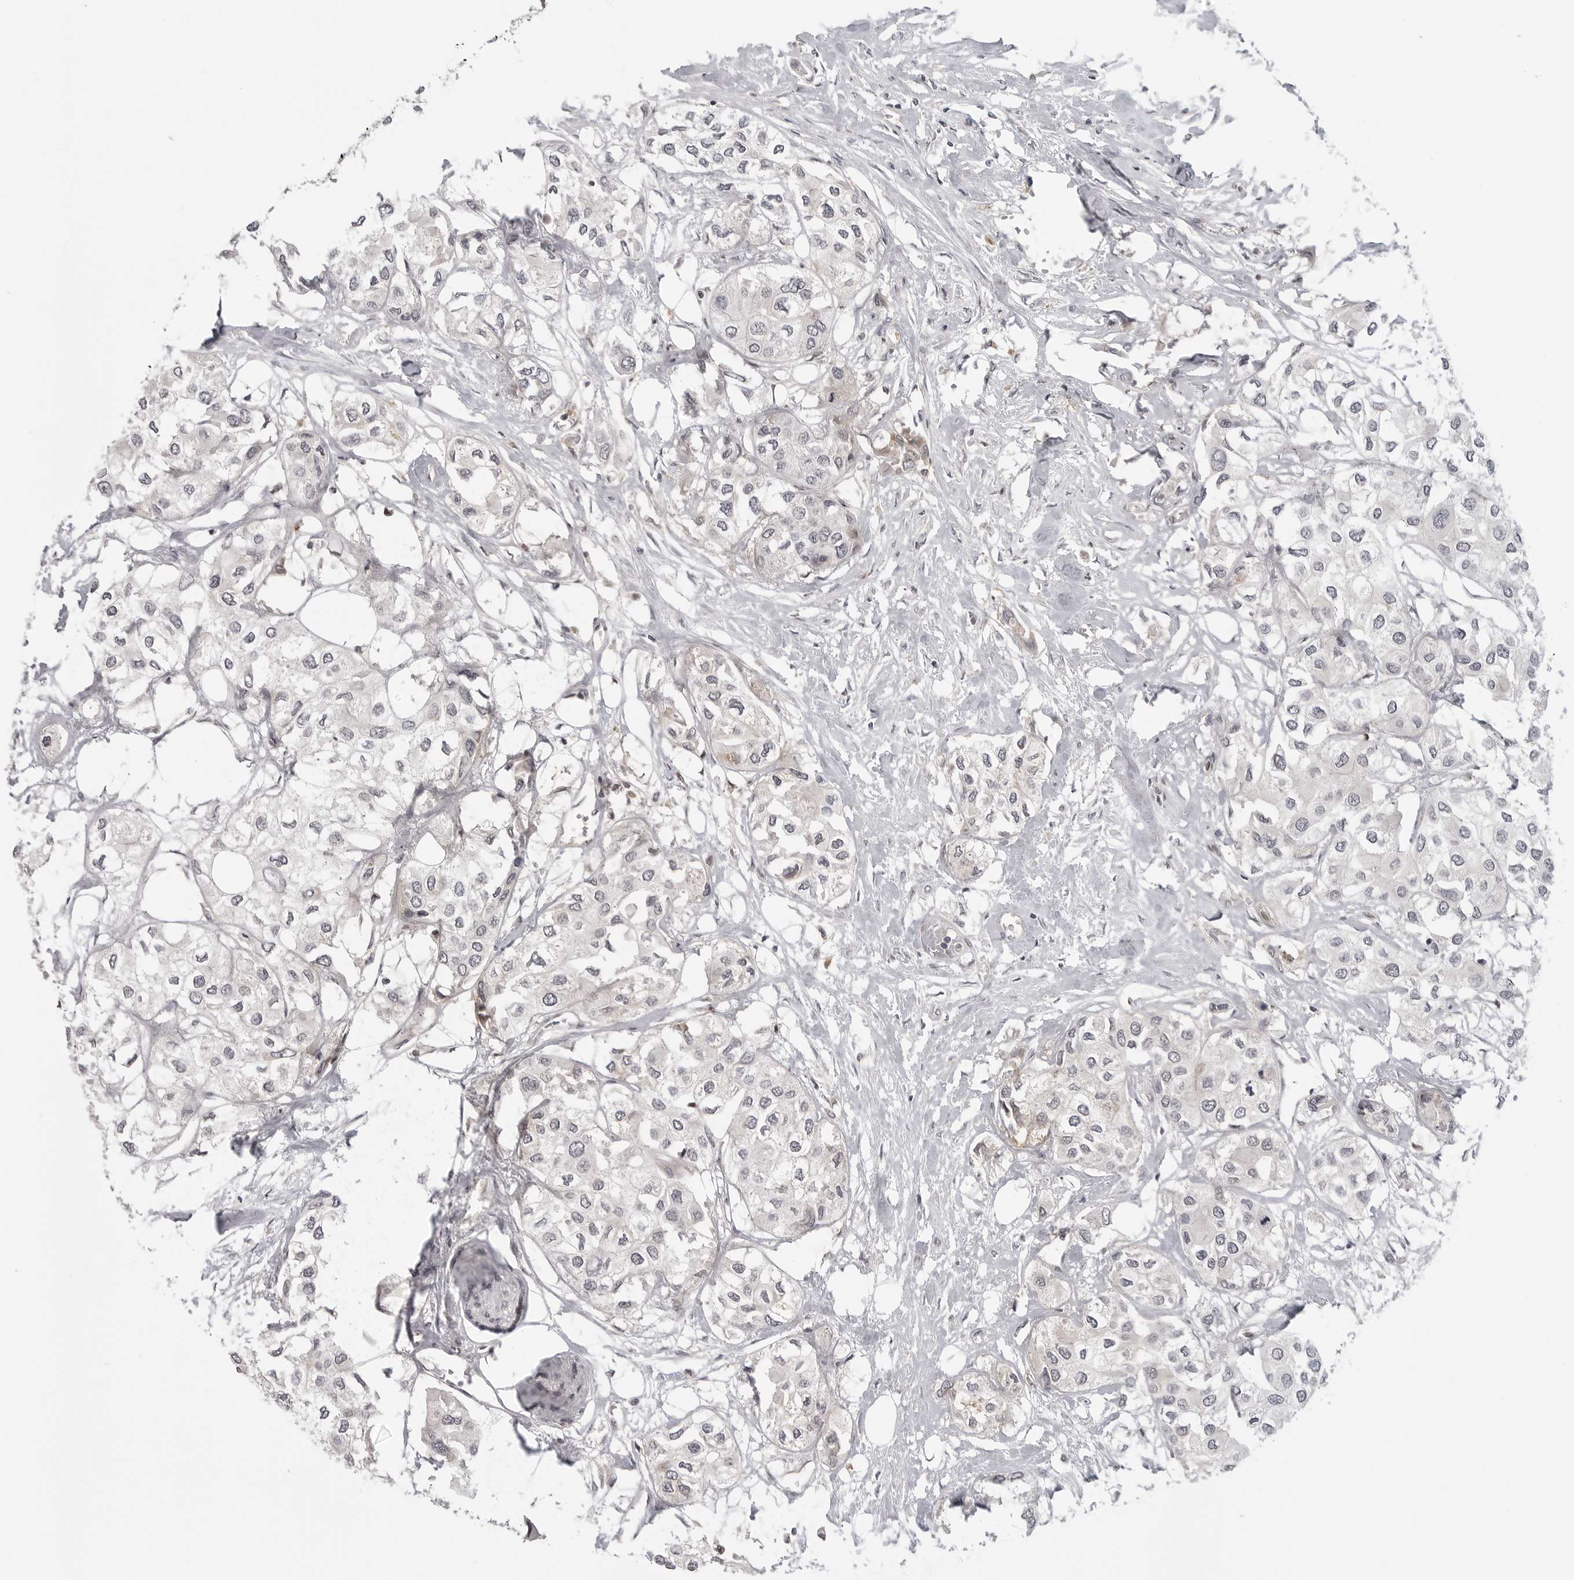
{"staining": {"intensity": "negative", "quantity": "none", "location": "none"}, "tissue": "urothelial cancer", "cell_type": "Tumor cells", "image_type": "cancer", "snomed": [{"axis": "morphology", "description": "Urothelial carcinoma, High grade"}, {"axis": "topography", "description": "Urinary bladder"}], "caption": "Photomicrograph shows no protein positivity in tumor cells of high-grade urothelial carcinoma tissue.", "gene": "IFNGR1", "patient": {"sex": "male", "age": 64}}